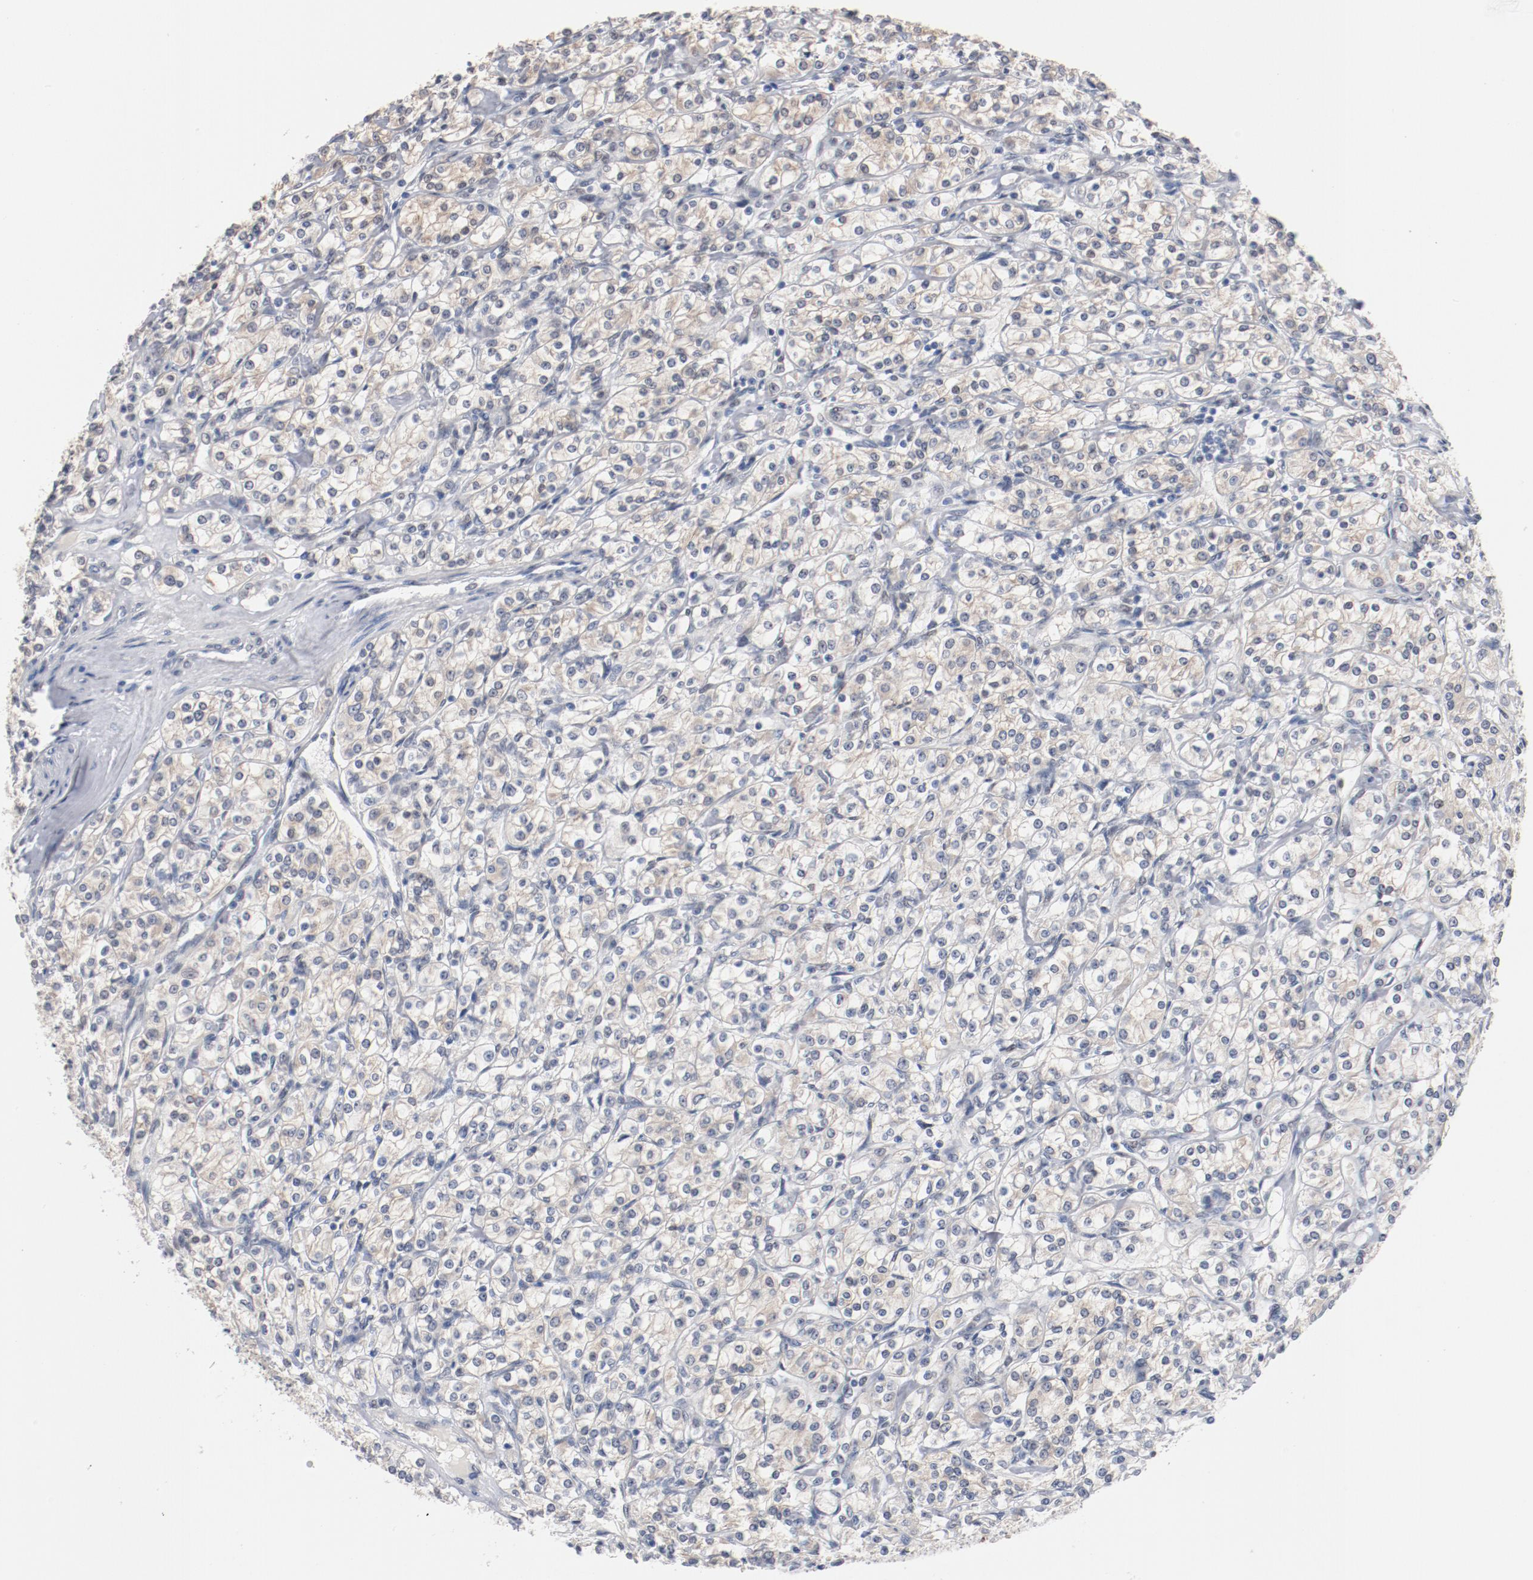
{"staining": {"intensity": "negative", "quantity": "none", "location": "none"}, "tissue": "renal cancer", "cell_type": "Tumor cells", "image_type": "cancer", "snomed": [{"axis": "morphology", "description": "Adenocarcinoma, NOS"}, {"axis": "topography", "description": "Kidney"}], "caption": "A photomicrograph of renal adenocarcinoma stained for a protein reveals no brown staining in tumor cells. Brightfield microscopy of immunohistochemistry stained with DAB (brown) and hematoxylin (blue), captured at high magnification.", "gene": "ZEB2", "patient": {"sex": "male", "age": 77}}